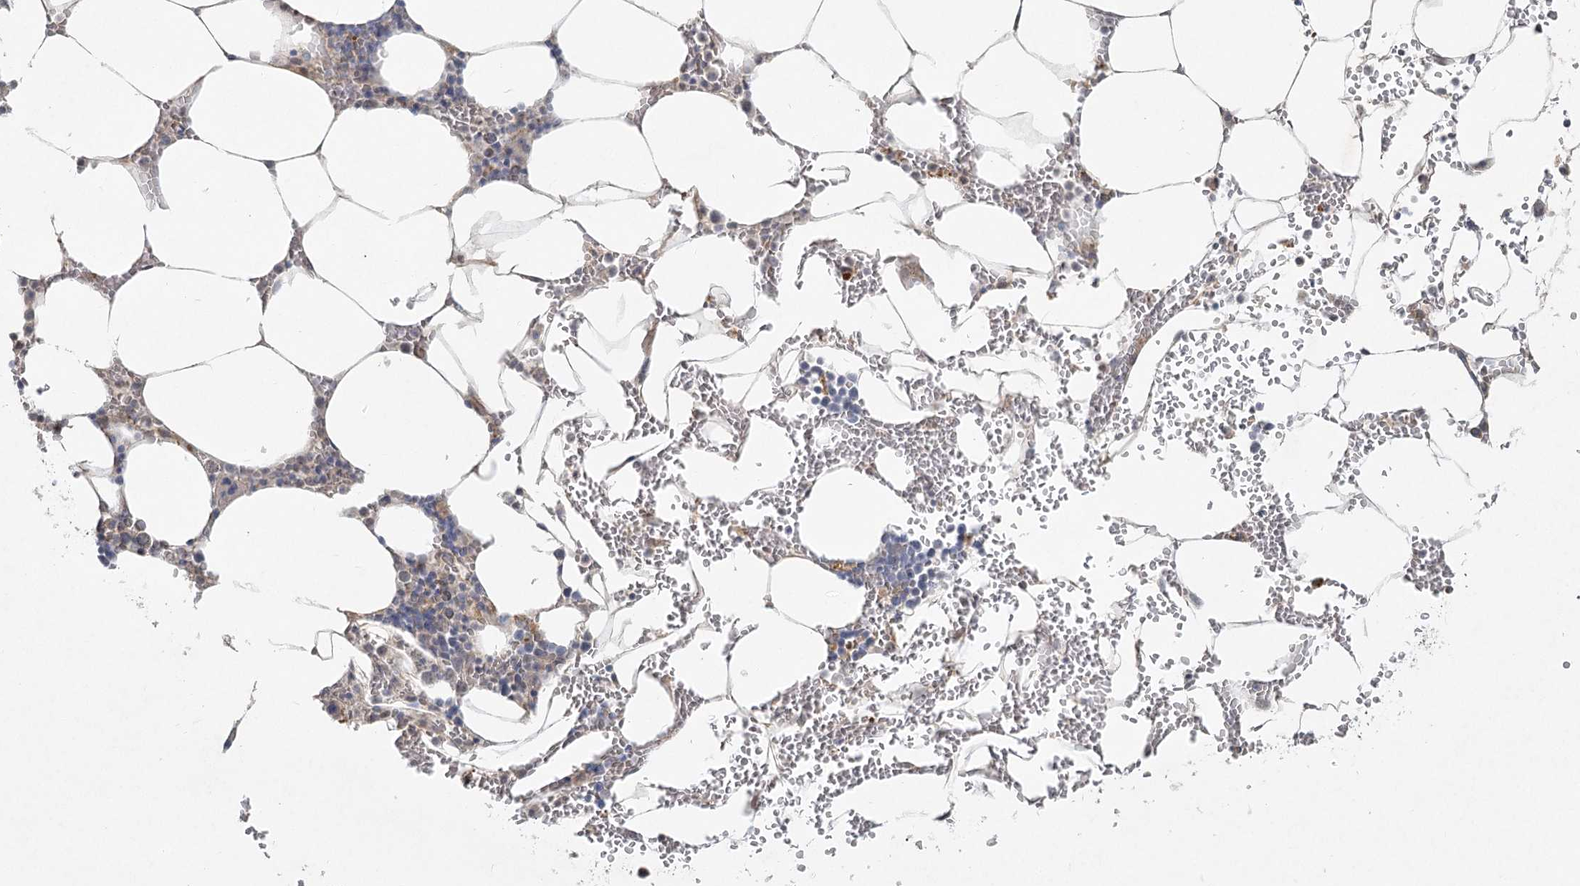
{"staining": {"intensity": "moderate", "quantity": "<25%", "location": "cytoplasmic/membranous"}, "tissue": "bone marrow", "cell_type": "Hematopoietic cells", "image_type": "normal", "snomed": [{"axis": "morphology", "description": "Normal tissue, NOS"}, {"axis": "topography", "description": "Bone marrow"}], "caption": "The immunohistochemical stain labels moderate cytoplasmic/membranous expression in hematopoietic cells of benign bone marrow. (IHC, brightfield microscopy, high magnification).", "gene": "LRP2BP", "patient": {"sex": "male", "age": 70}}